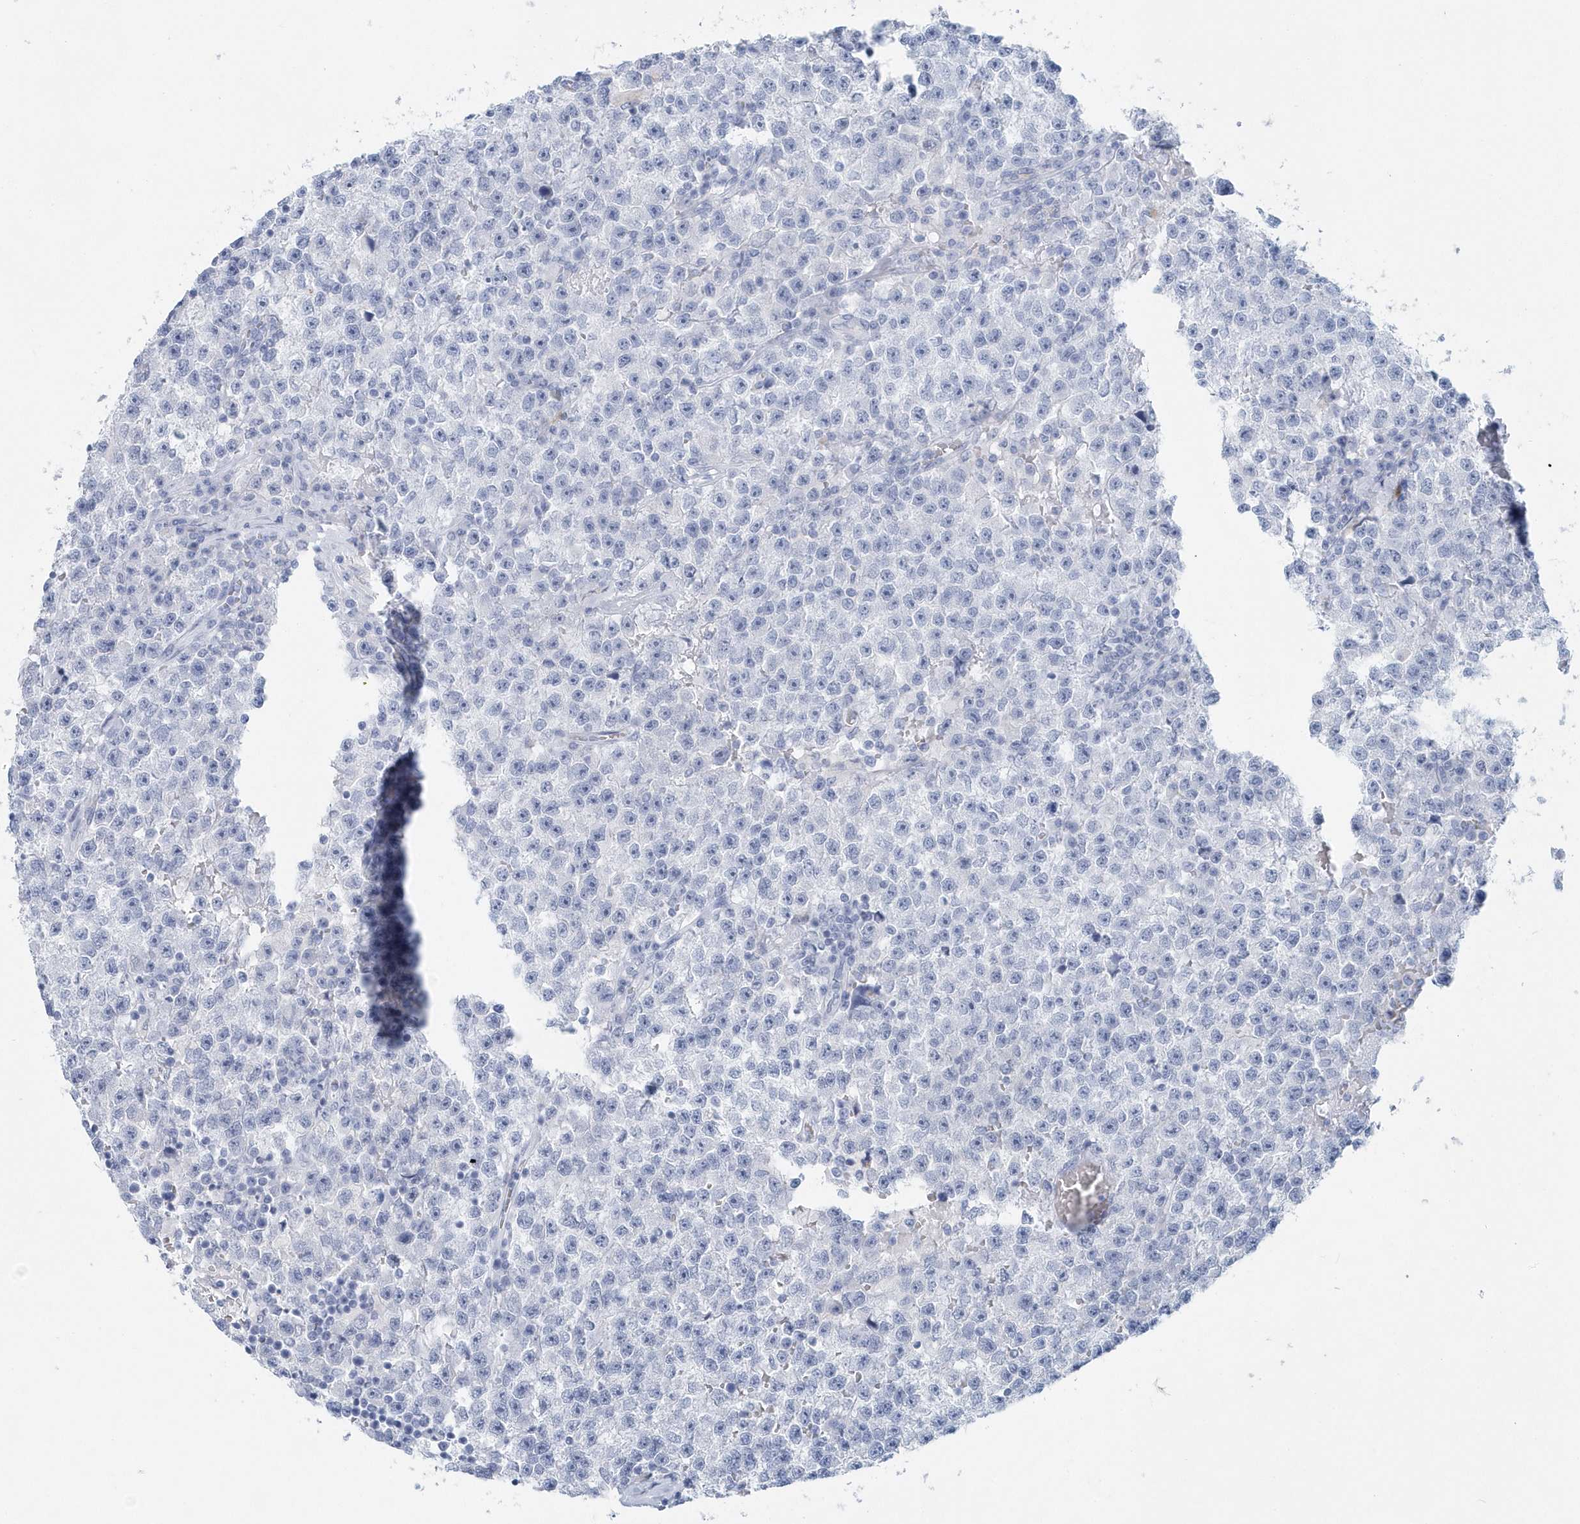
{"staining": {"intensity": "negative", "quantity": "none", "location": "none"}, "tissue": "testis cancer", "cell_type": "Tumor cells", "image_type": "cancer", "snomed": [{"axis": "morphology", "description": "Seminoma, NOS"}, {"axis": "topography", "description": "Testis"}], "caption": "IHC of human testis seminoma reveals no staining in tumor cells.", "gene": "PTPRO", "patient": {"sex": "male", "age": 22}}